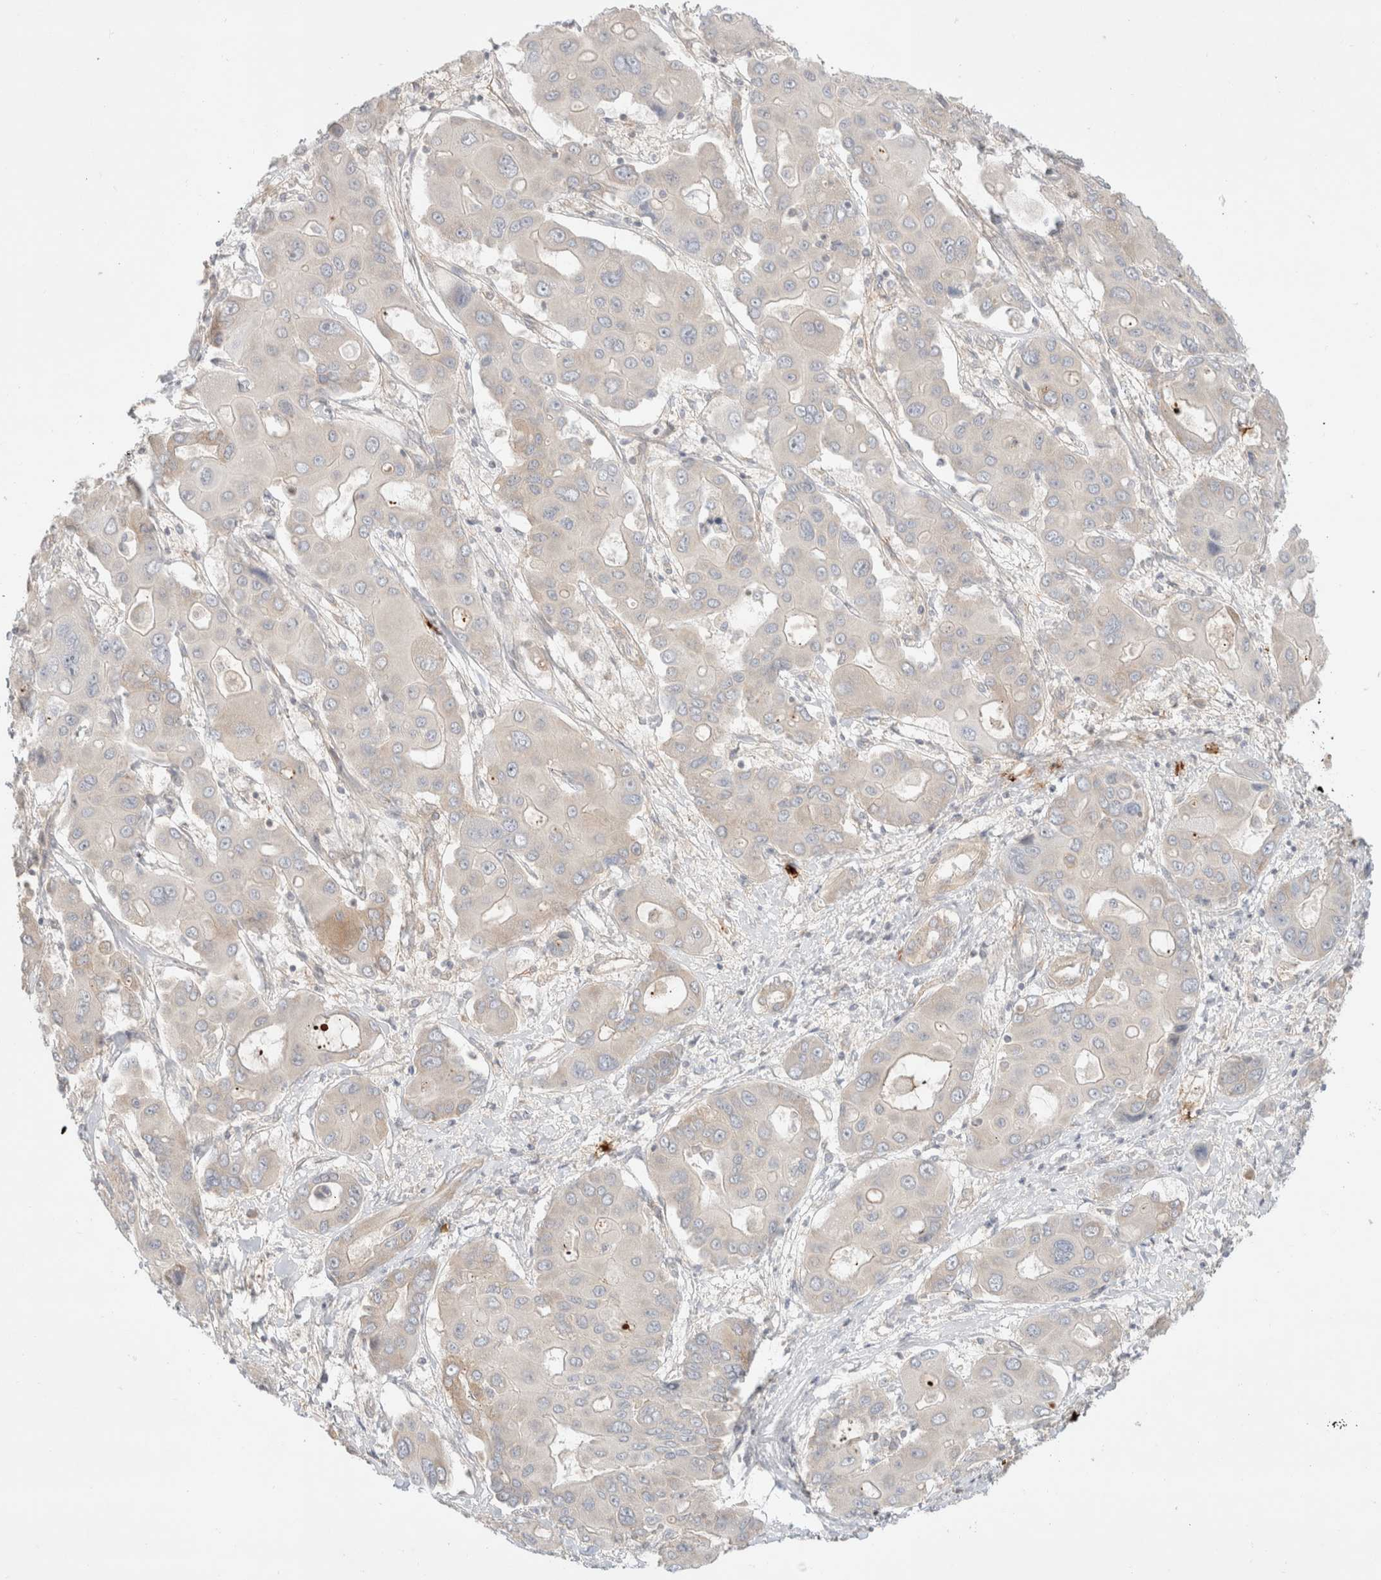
{"staining": {"intensity": "negative", "quantity": "none", "location": "none"}, "tissue": "liver cancer", "cell_type": "Tumor cells", "image_type": "cancer", "snomed": [{"axis": "morphology", "description": "Cholangiocarcinoma"}, {"axis": "topography", "description": "Liver"}], "caption": "This is an immunohistochemistry micrograph of human liver cholangiocarcinoma. There is no staining in tumor cells.", "gene": "MARK3", "patient": {"sex": "male", "age": 67}}